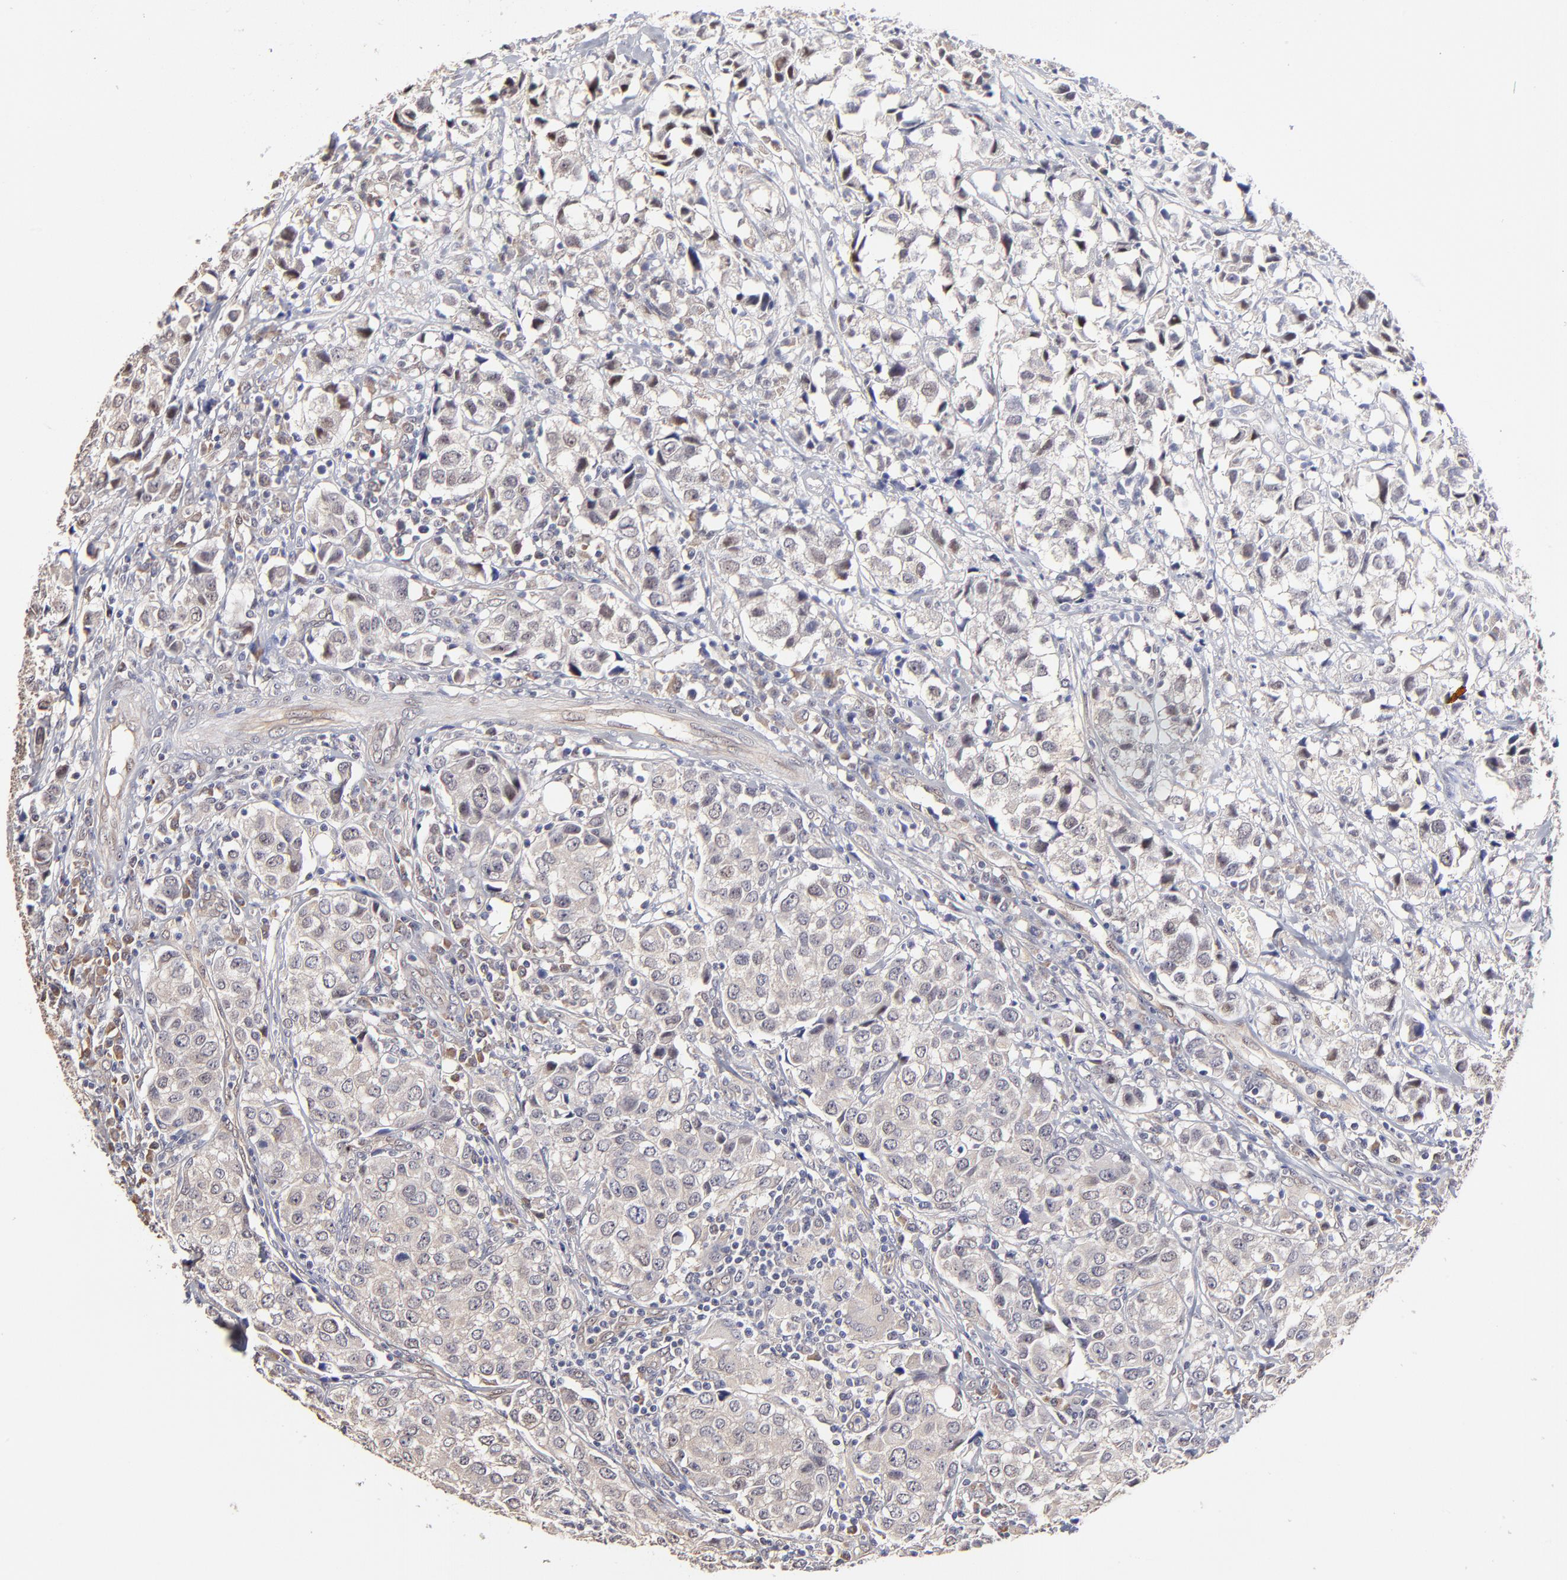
{"staining": {"intensity": "weak", "quantity": ">75%", "location": "cytoplasmic/membranous"}, "tissue": "urothelial cancer", "cell_type": "Tumor cells", "image_type": "cancer", "snomed": [{"axis": "morphology", "description": "Urothelial carcinoma, High grade"}, {"axis": "topography", "description": "Urinary bladder"}], "caption": "Immunohistochemical staining of human urothelial cancer exhibits low levels of weak cytoplasmic/membranous positivity in about >75% of tumor cells. (DAB = brown stain, brightfield microscopy at high magnification).", "gene": "ZNF10", "patient": {"sex": "female", "age": 75}}